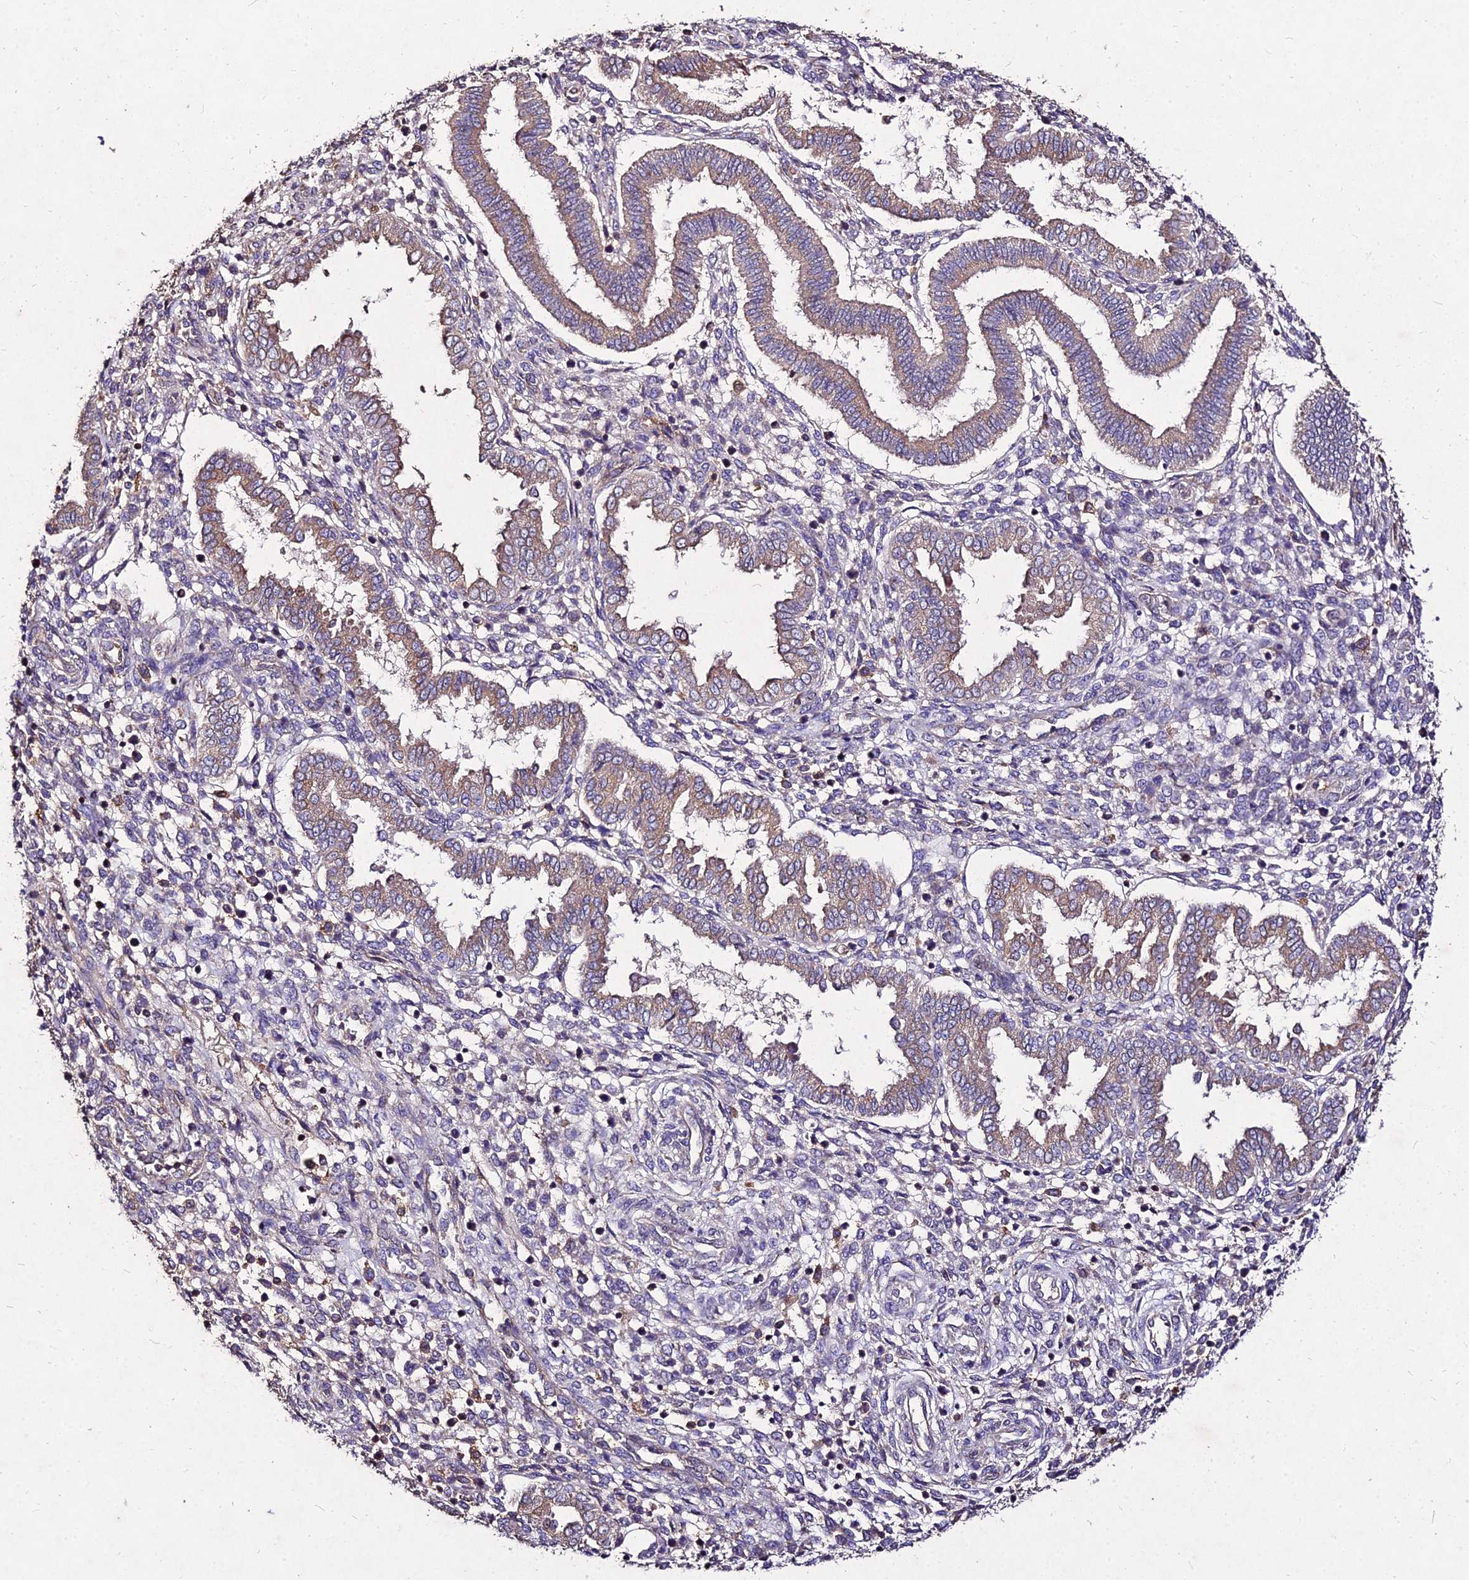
{"staining": {"intensity": "weak", "quantity": "<25%", "location": "cytoplasmic/membranous"}, "tissue": "endometrium", "cell_type": "Cells in endometrial stroma", "image_type": "normal", "snomed": [{"axis": "morphology", "description": "Normal tissue, NOS"}, {"axis": "topography", "description": "Endometrium"}], "caption": "DAB (3,3'-diaminobenzidine) immunohistochemical staining of benign human endometrium demonstrates no significant positivity in cells in endometrial stroma.", "gene": "AP3M1", "patient": {"sex": "female", "age": 24}}